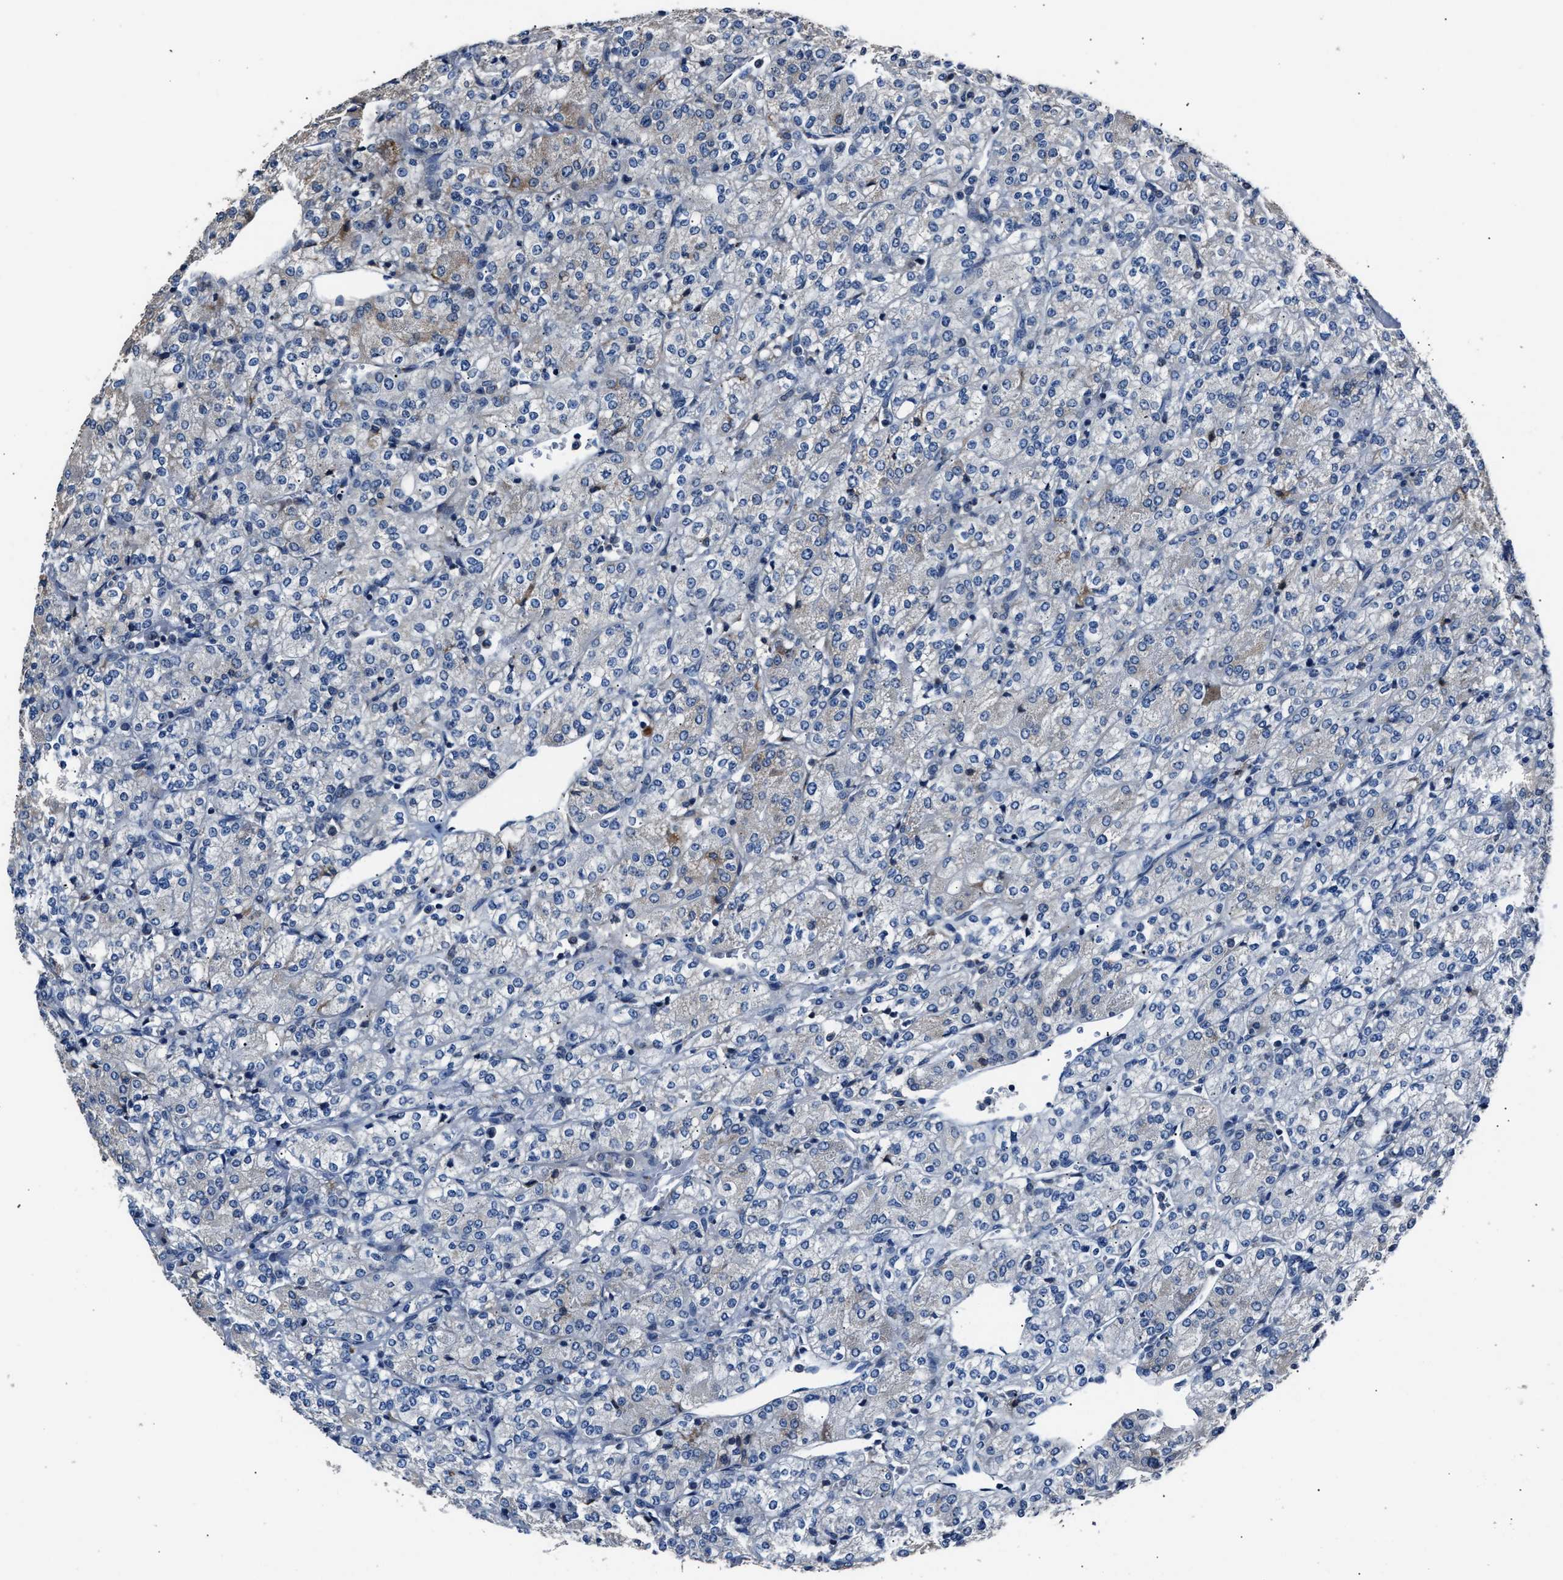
{"staining": {"intensity": "negative", "quantity": "none", "location": "none"}, "tissue": "renal cancer", "cell_type": "Tumor cells", "image_type": "cancer", "snomed": [{"axis": "morphology", "description": "Adenocarcinoma, NOS"}, {"axis": "topography", "description": "Kidney"}], "caption": "This is an immunohistochemistry (IHC) image of renal cancer. There is no staining in tumor cells.", "gene": "DNAJC24", "patient": {"sex": "male", "age": 77}}